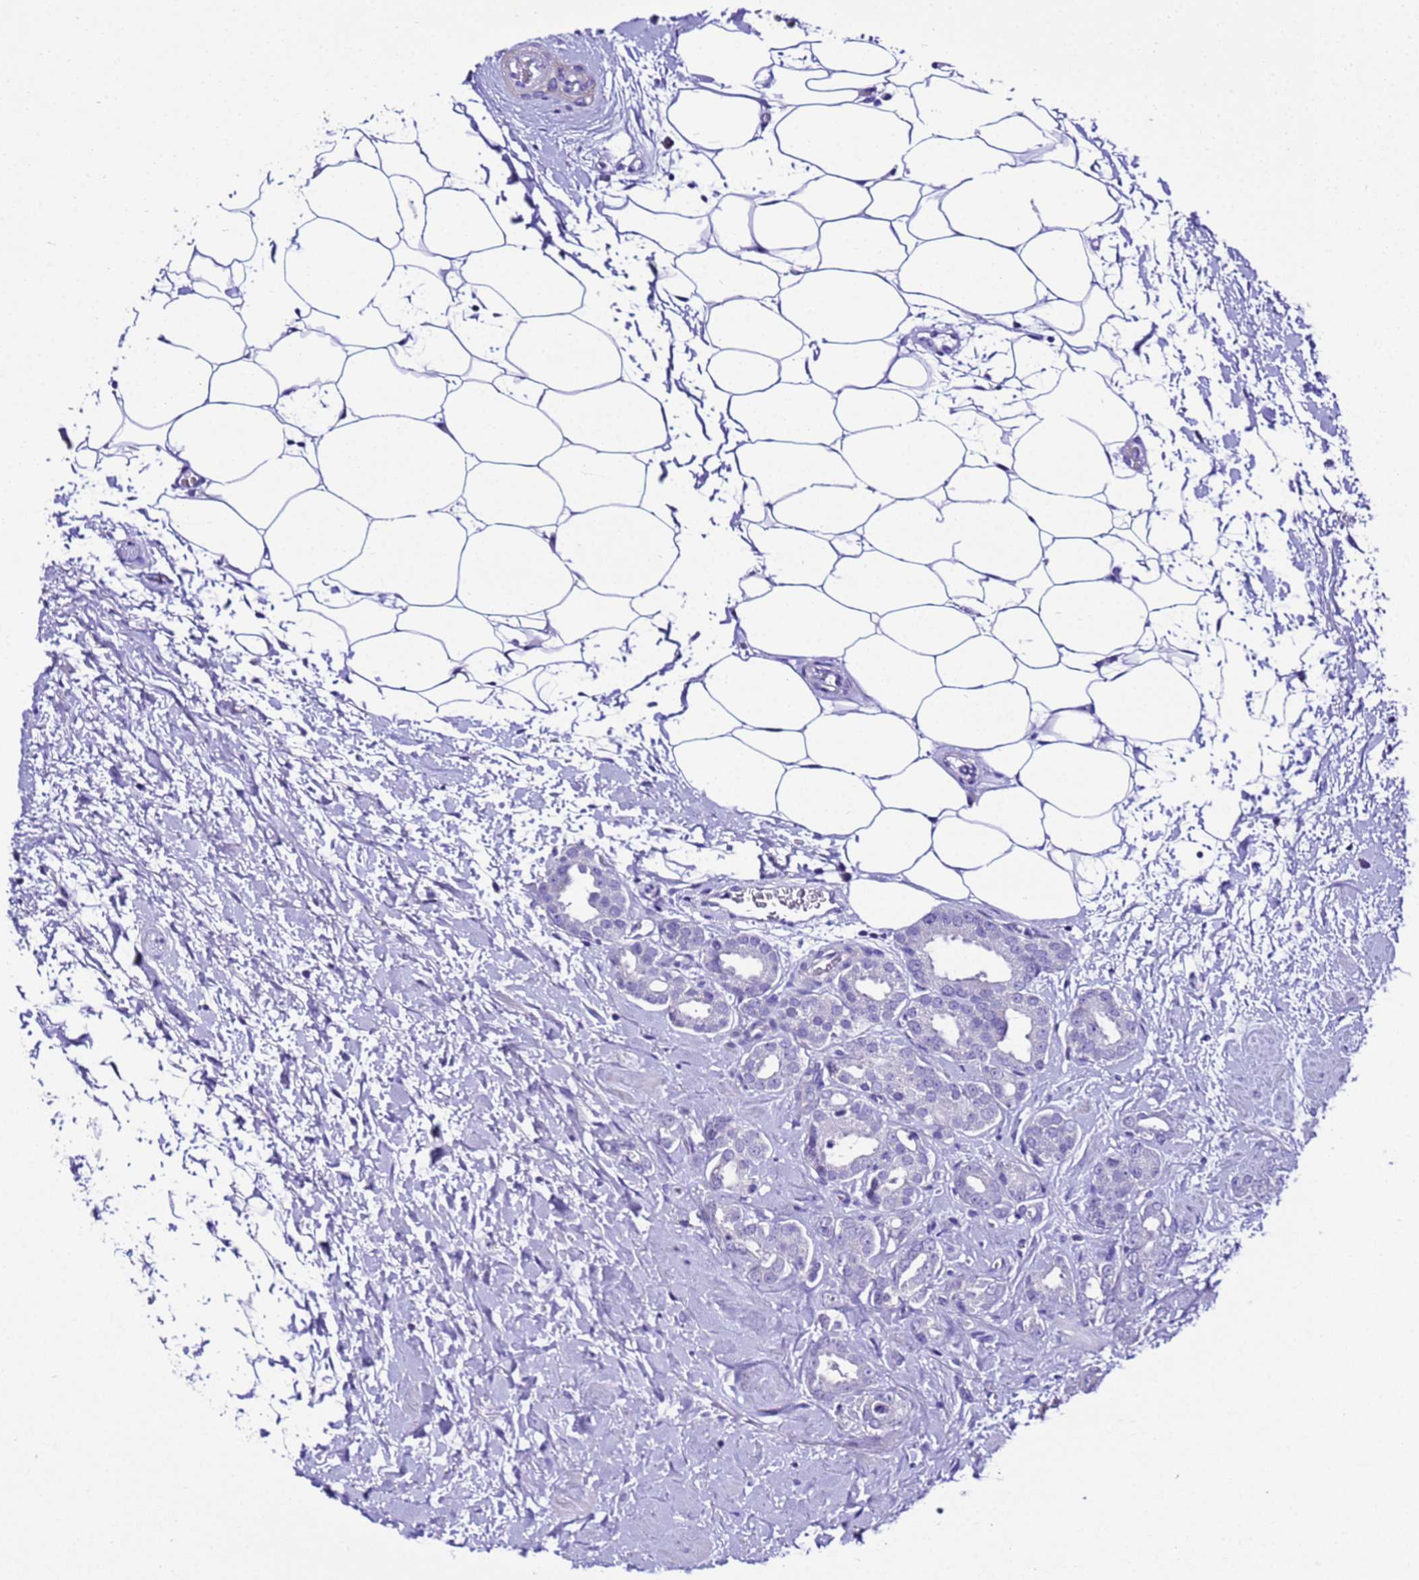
{"staining": {"intensity": "negative", "quantity": "none", "location": "none"}, "tissue": "prostate cancer", "cell_type": "Tumor cells", "image_type": "cancer", "snomed": [{"axis": "morphology", "description": "Adenocarcinoma, High grade"}, {"axis": "topography", "description": "Prostate"}], "caption": "Protein analysis of high-grade adenocarcinoma (prostate) demonstrates no significant expression in tumor cells.", "gene": "ZNF417", "patient": {"sex": "male", "age": 63}}